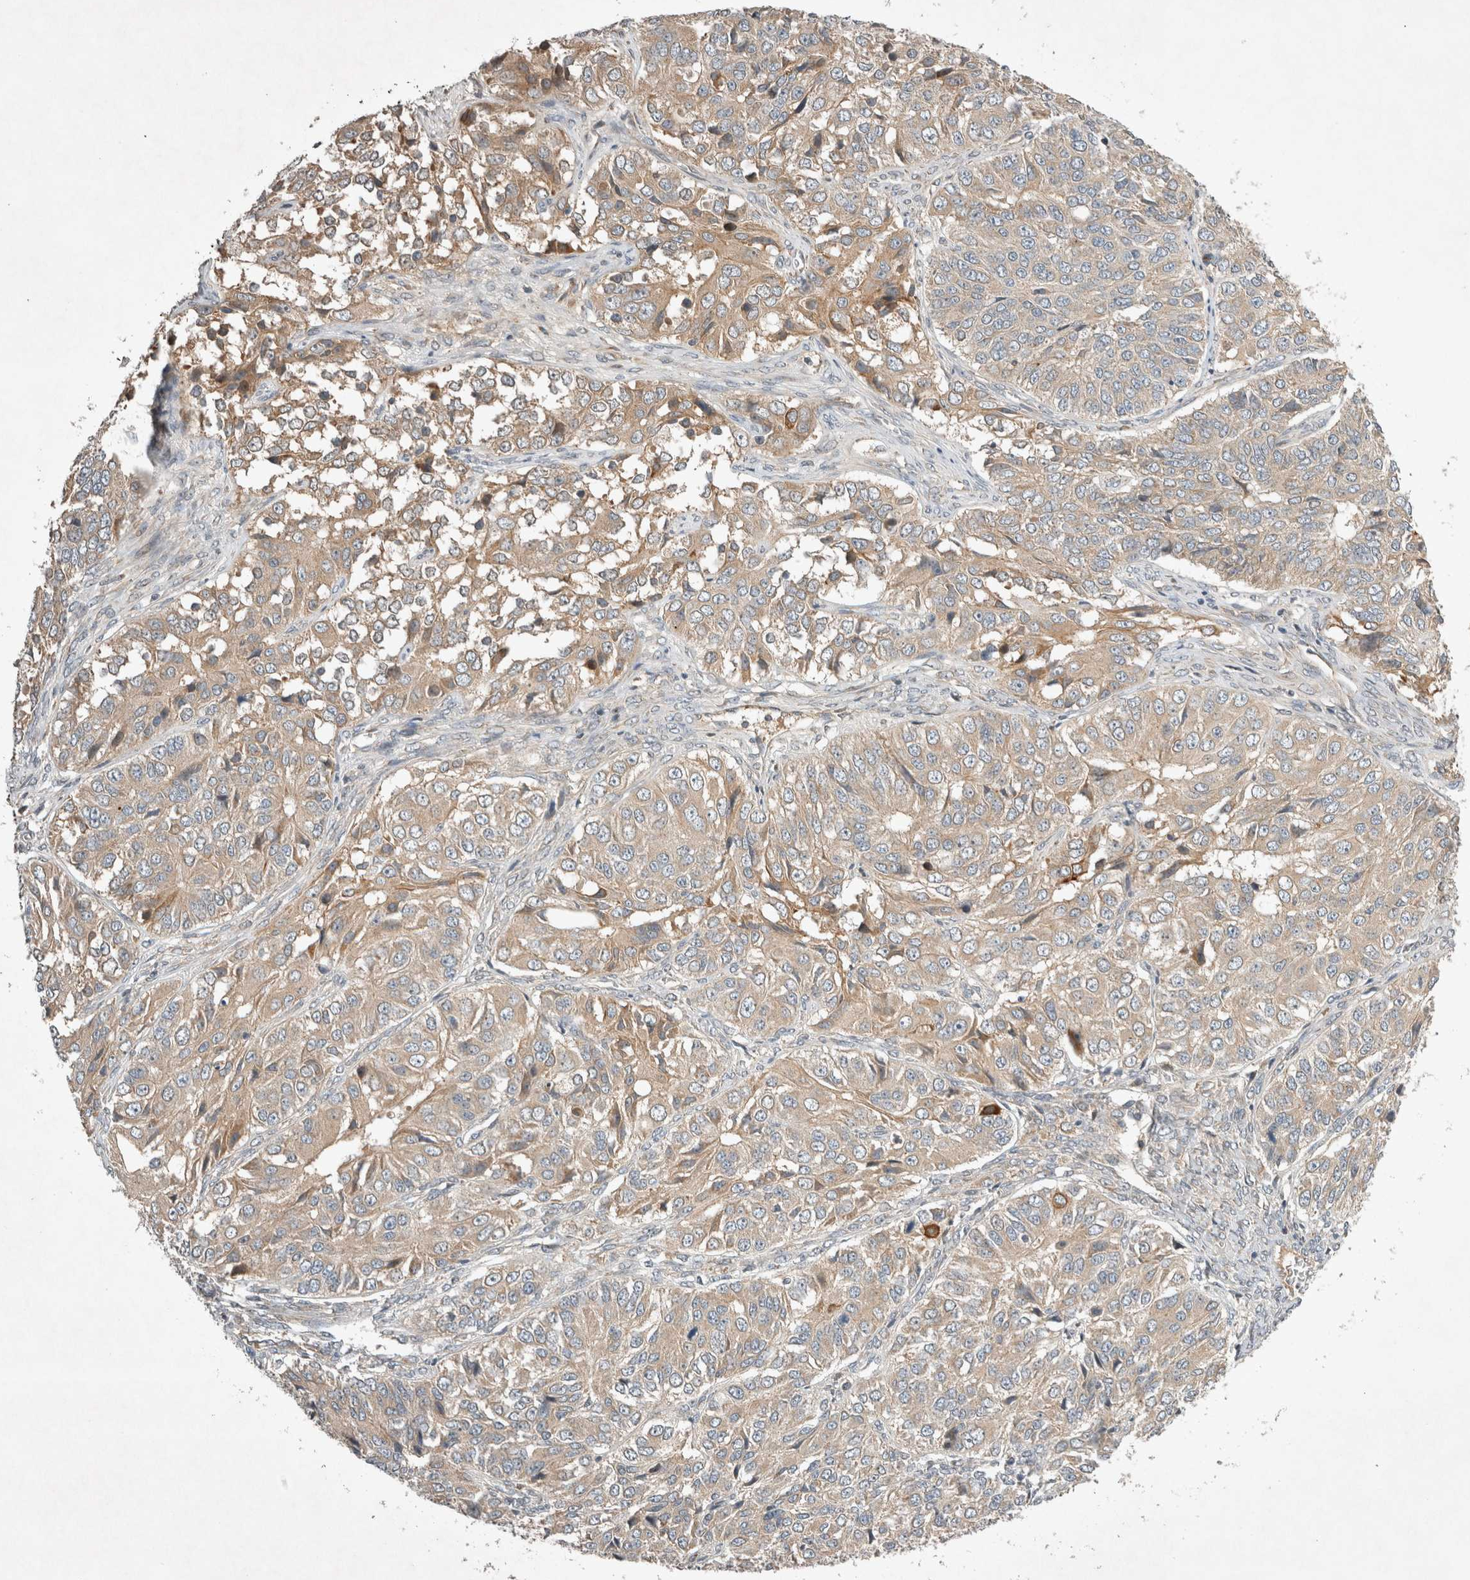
{"staining": {"intensity": "weak", "quantity": ">75%", "location": "cytoplasmic/membranous"}, "tissue": "ovarian cancer", "cell_type": "Tumor cells", "image_type": "cancer", "snomed": [{"axis": "morphology", "description": "Carcinoma, endometroid"}, {"axis": "topography", "description": "Ovary"}], "caption": "Immunohistochemistry (IHC) staining of ovarian endometroid carcinoma, which shows low levels of weak cytoplasmic/membranous expression in approximately >75% of tumor cells indicating weak cytoplasmic/membranous protein staining. The staining was performed using DAB (3,3'-diaminobenzidine) (brown) for protein detection and nuclei were counterstained in hematoxylin (blue).", "gene": "ARMC9", "patient": {"sex": "female", "age": 51}}